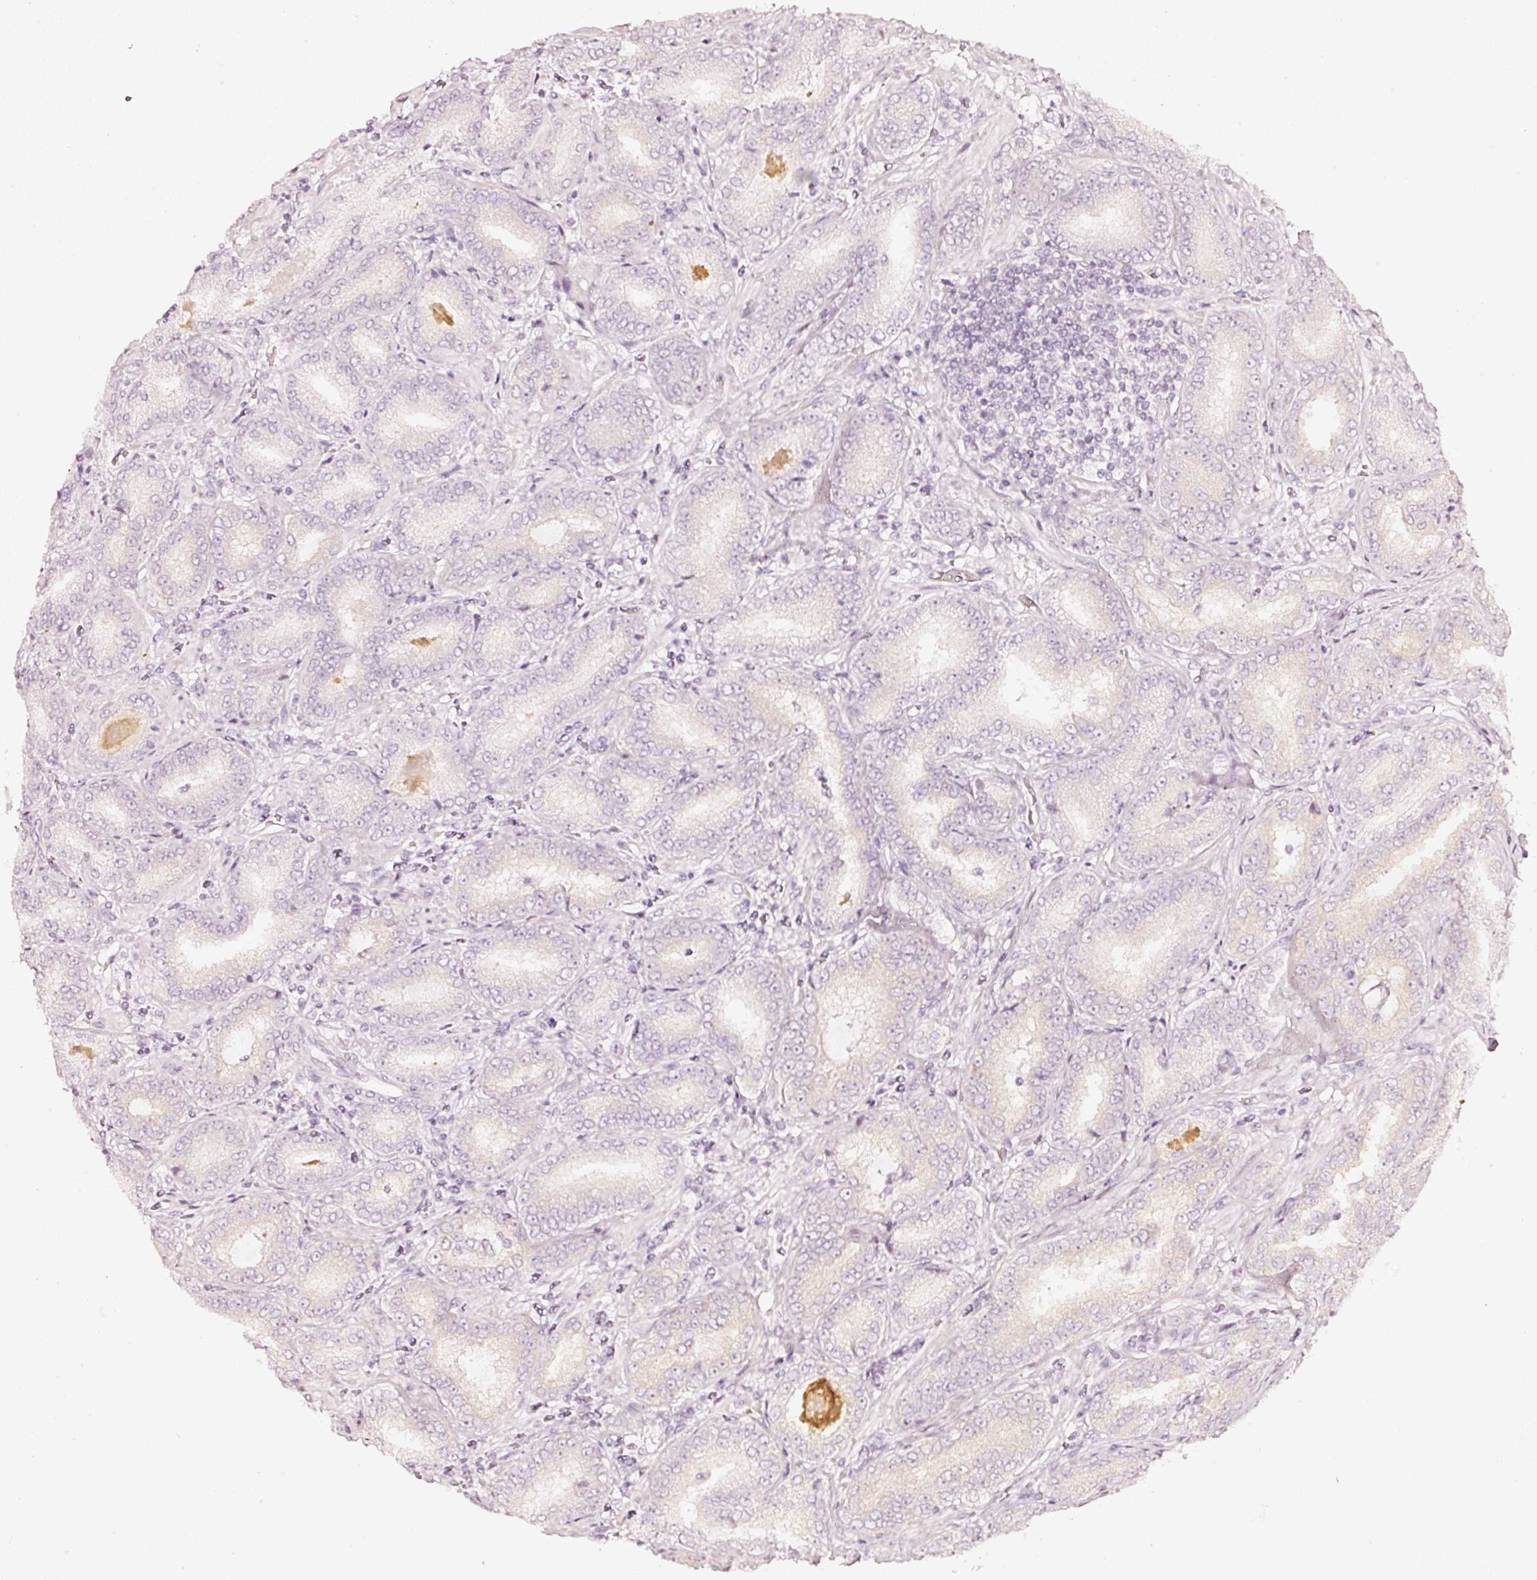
{"staining": {"intensity": "negative", "quantity": "none", "location": "none"}, "tissue": "prostate cancer", "cell_type": "Tumor cells", "image_type": "cancer", "snomed": [{"axis": "morphology", "description": "Adenocarcinoma, High grade"}, {"axis": "topography", "description": "Prostate"}], "caption": "Tumor cells are negative for protein expression in human prostate cancer. (Immunohistochemistry, brightfield microscopy, high magnification).", "gene": "CNP", "patient": {"sex": "male", "age": 72}}